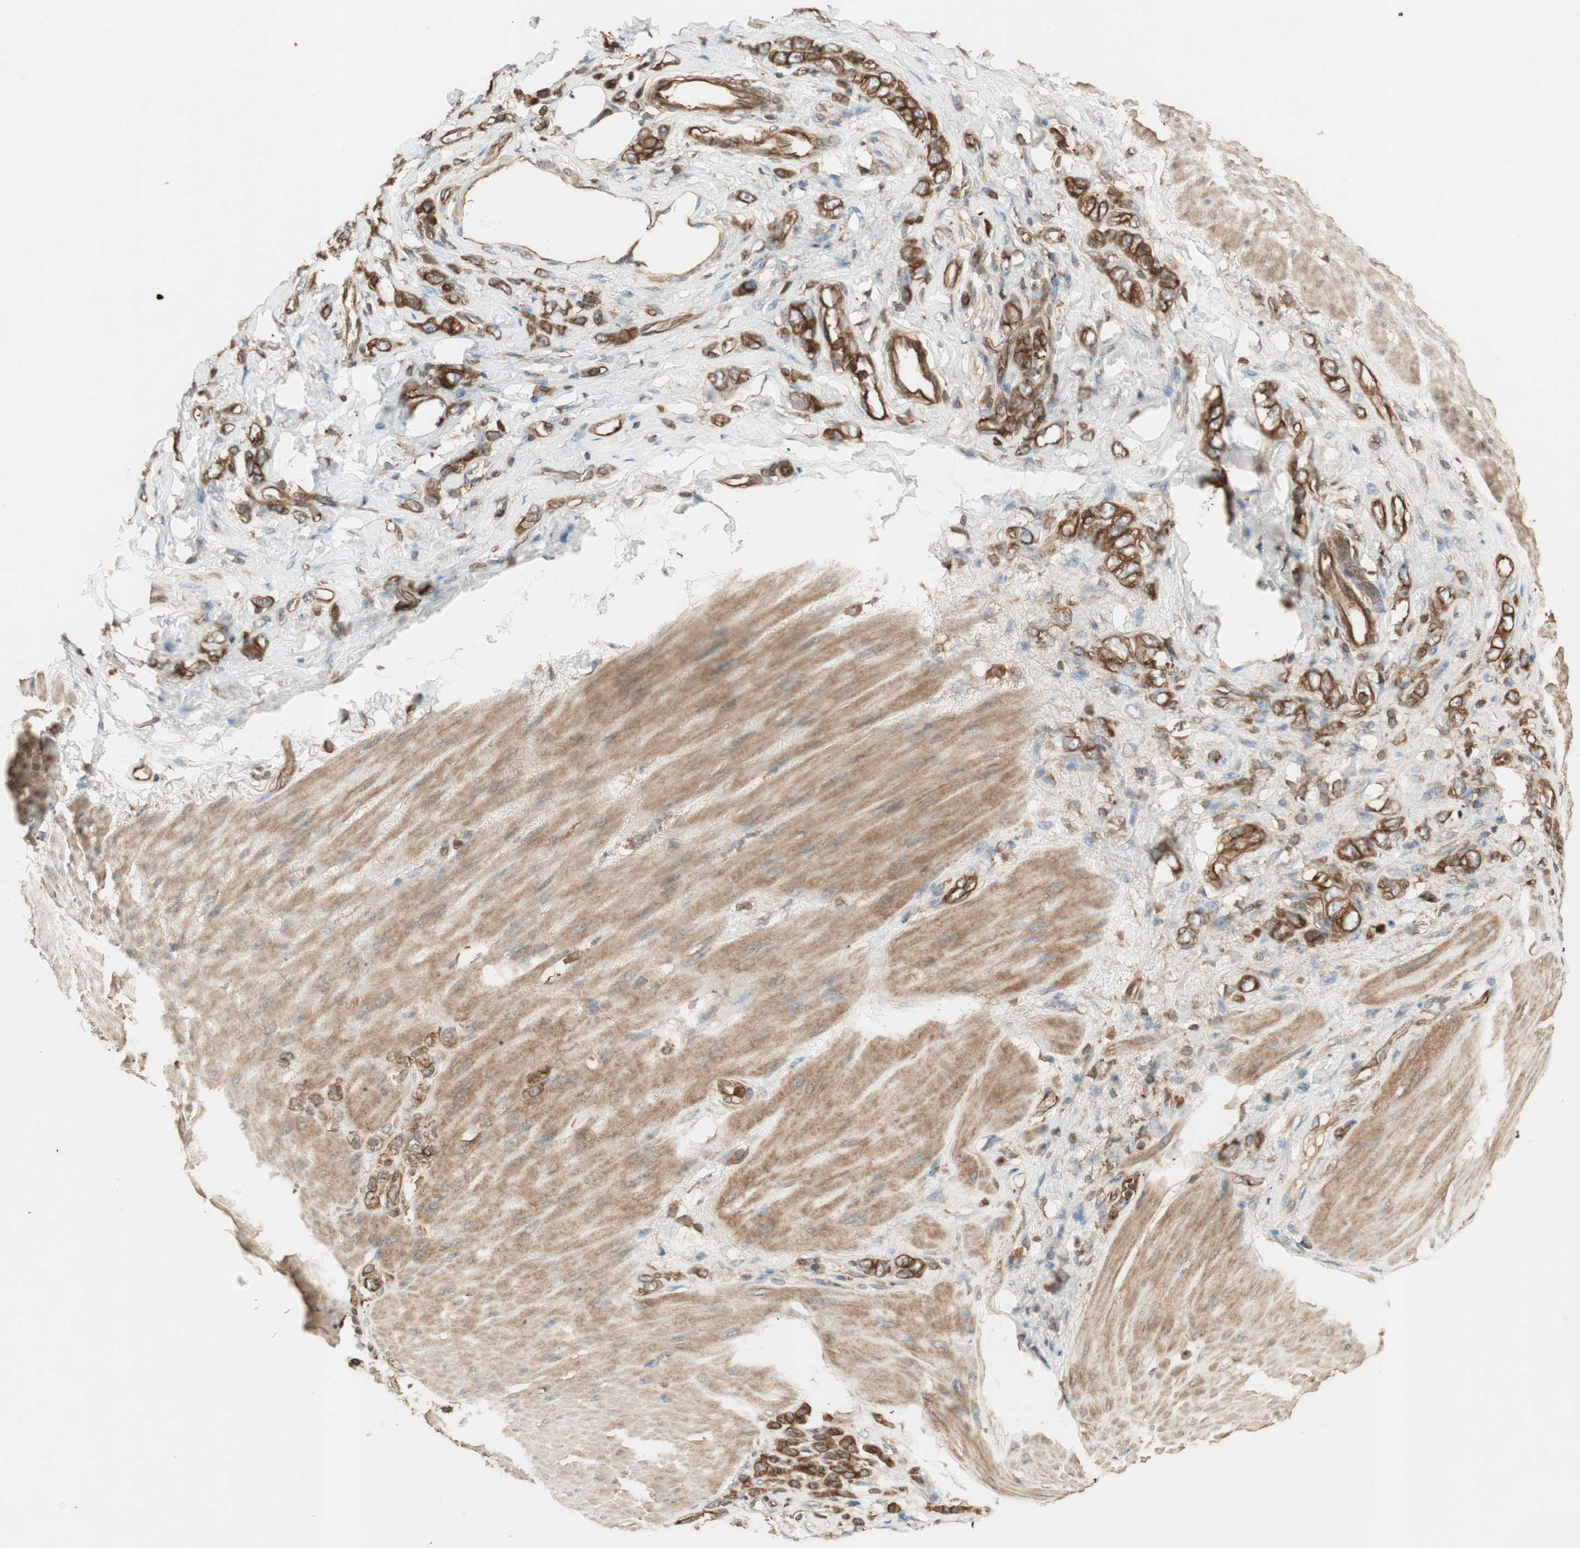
{"staining": {"intensity": "strong", "quantity": ">75%", "location": "cytoplasmic/membranous"}, "tissue": "stomach cancer", "cell_type": "Tumor cells", "image_type": "cancer", "snomed": [{"axis": "morphology", "description": "Adenocarcinoma, NOS"}, {"axis": "topography", "description": "Stomach"}], "caption": "Immunohistochemistry (IHC) of human stomach cancer reveals high levels of strong cytoplasmic/membranous positivity in about >75% of tumor cells.", "gene": "TCP11L1", "patient": {"sex": "male", "age": 82}}